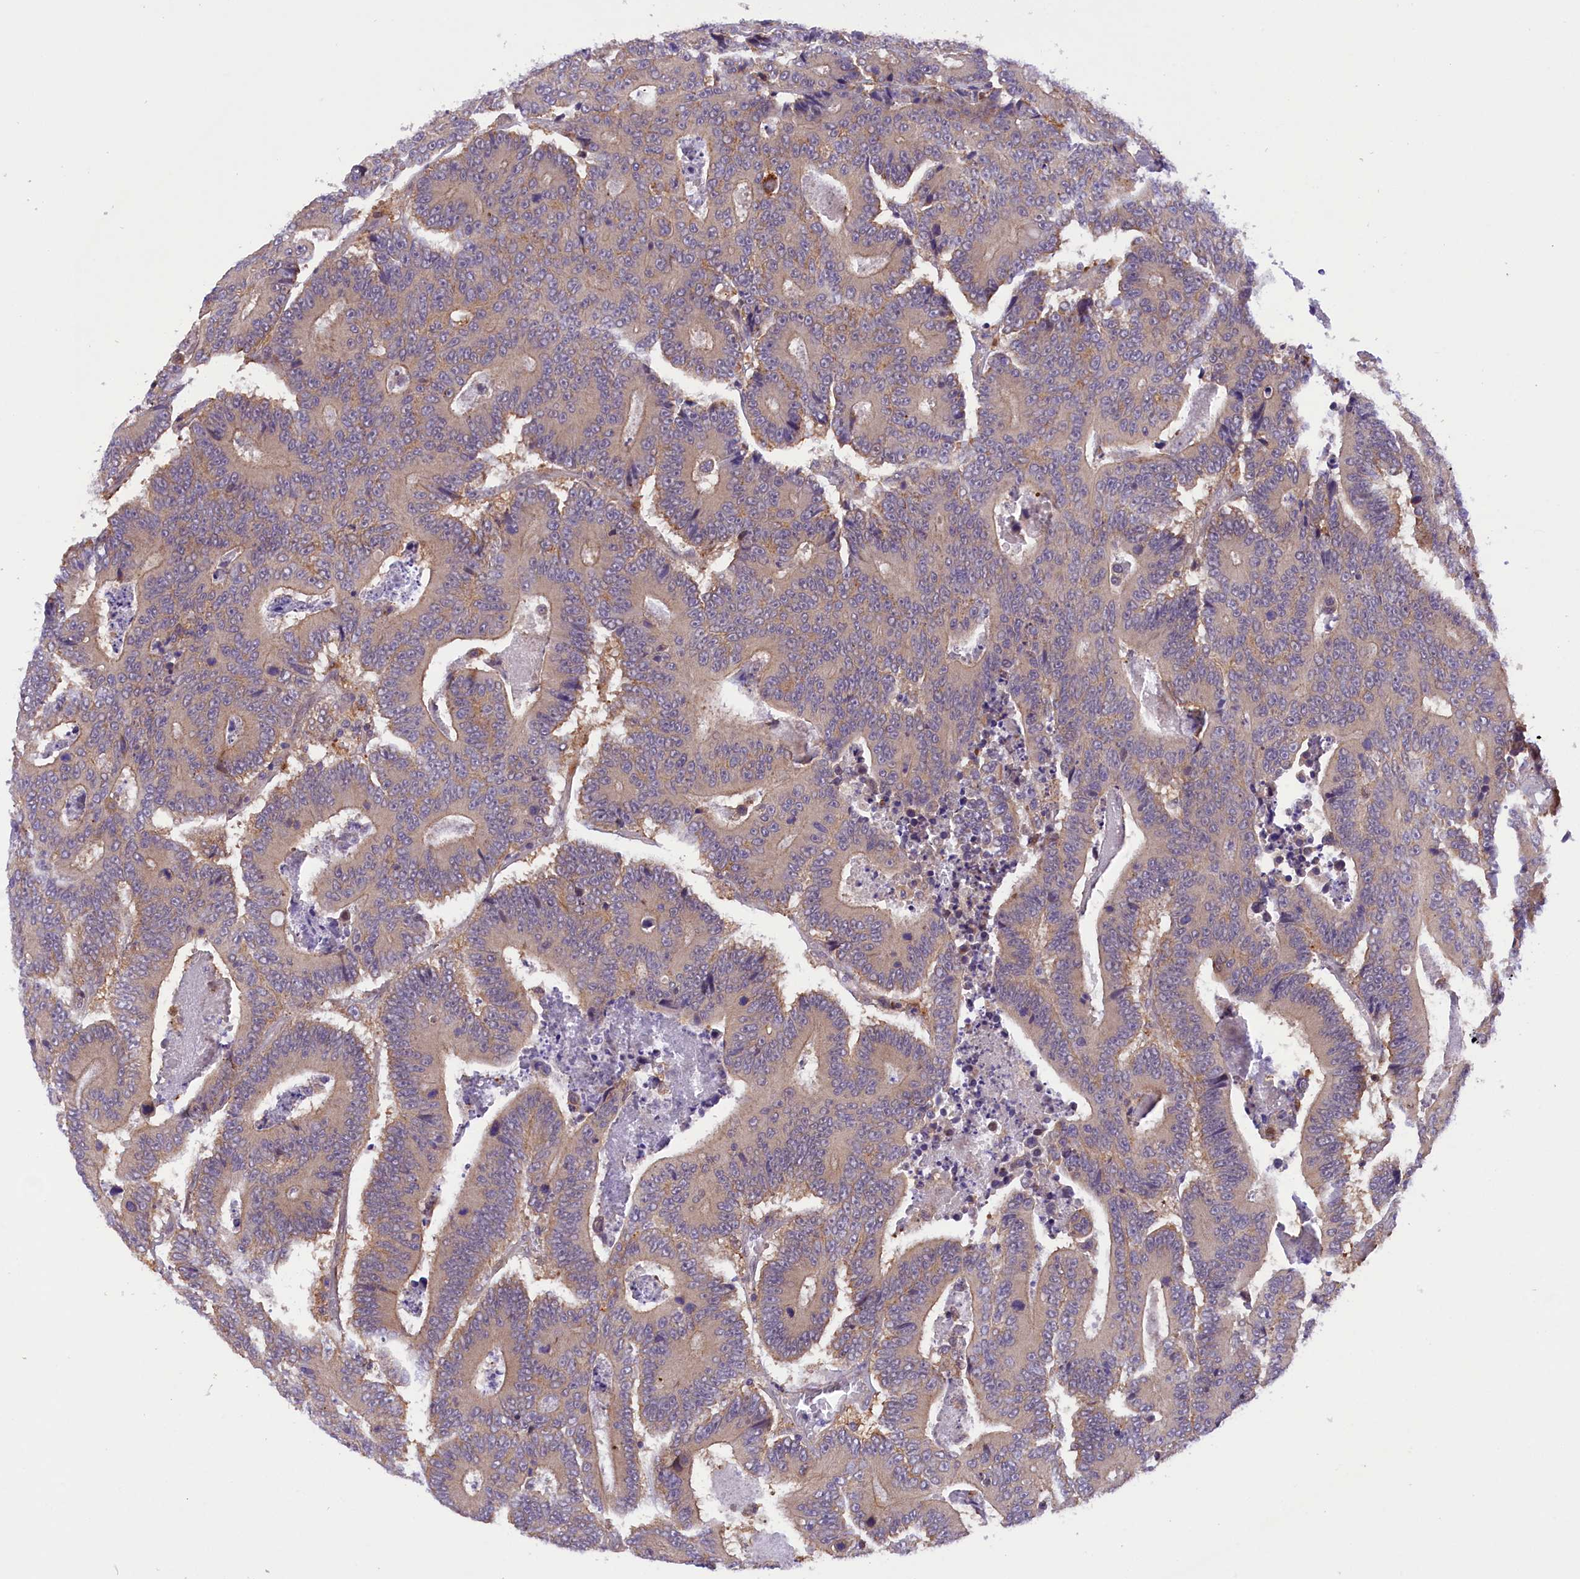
{"staining": {"intensity": "negative", "quantity": "none", "location": "none"}, "tissue": "colorectal cancer", "cell_type": "Tumor cells", "image_type": "cancer", "snomed": [{"axis": "morphology", "description": "Adenocarcinoma, NOS"}, {"axis": "topography", "description": "Colon"}], "caption": "Immunohistochemistry photomicrograph of colorectal cancer stained for a protein (brown), which demonstrates no staining in tumor cells. (DAB (3,3'-diaminobenzidine) immunohistochemistry (IHC) with hematoxylin counter stain).", "gene": "SAMD4A", "patient": {"sex": "male", "age": 83}}